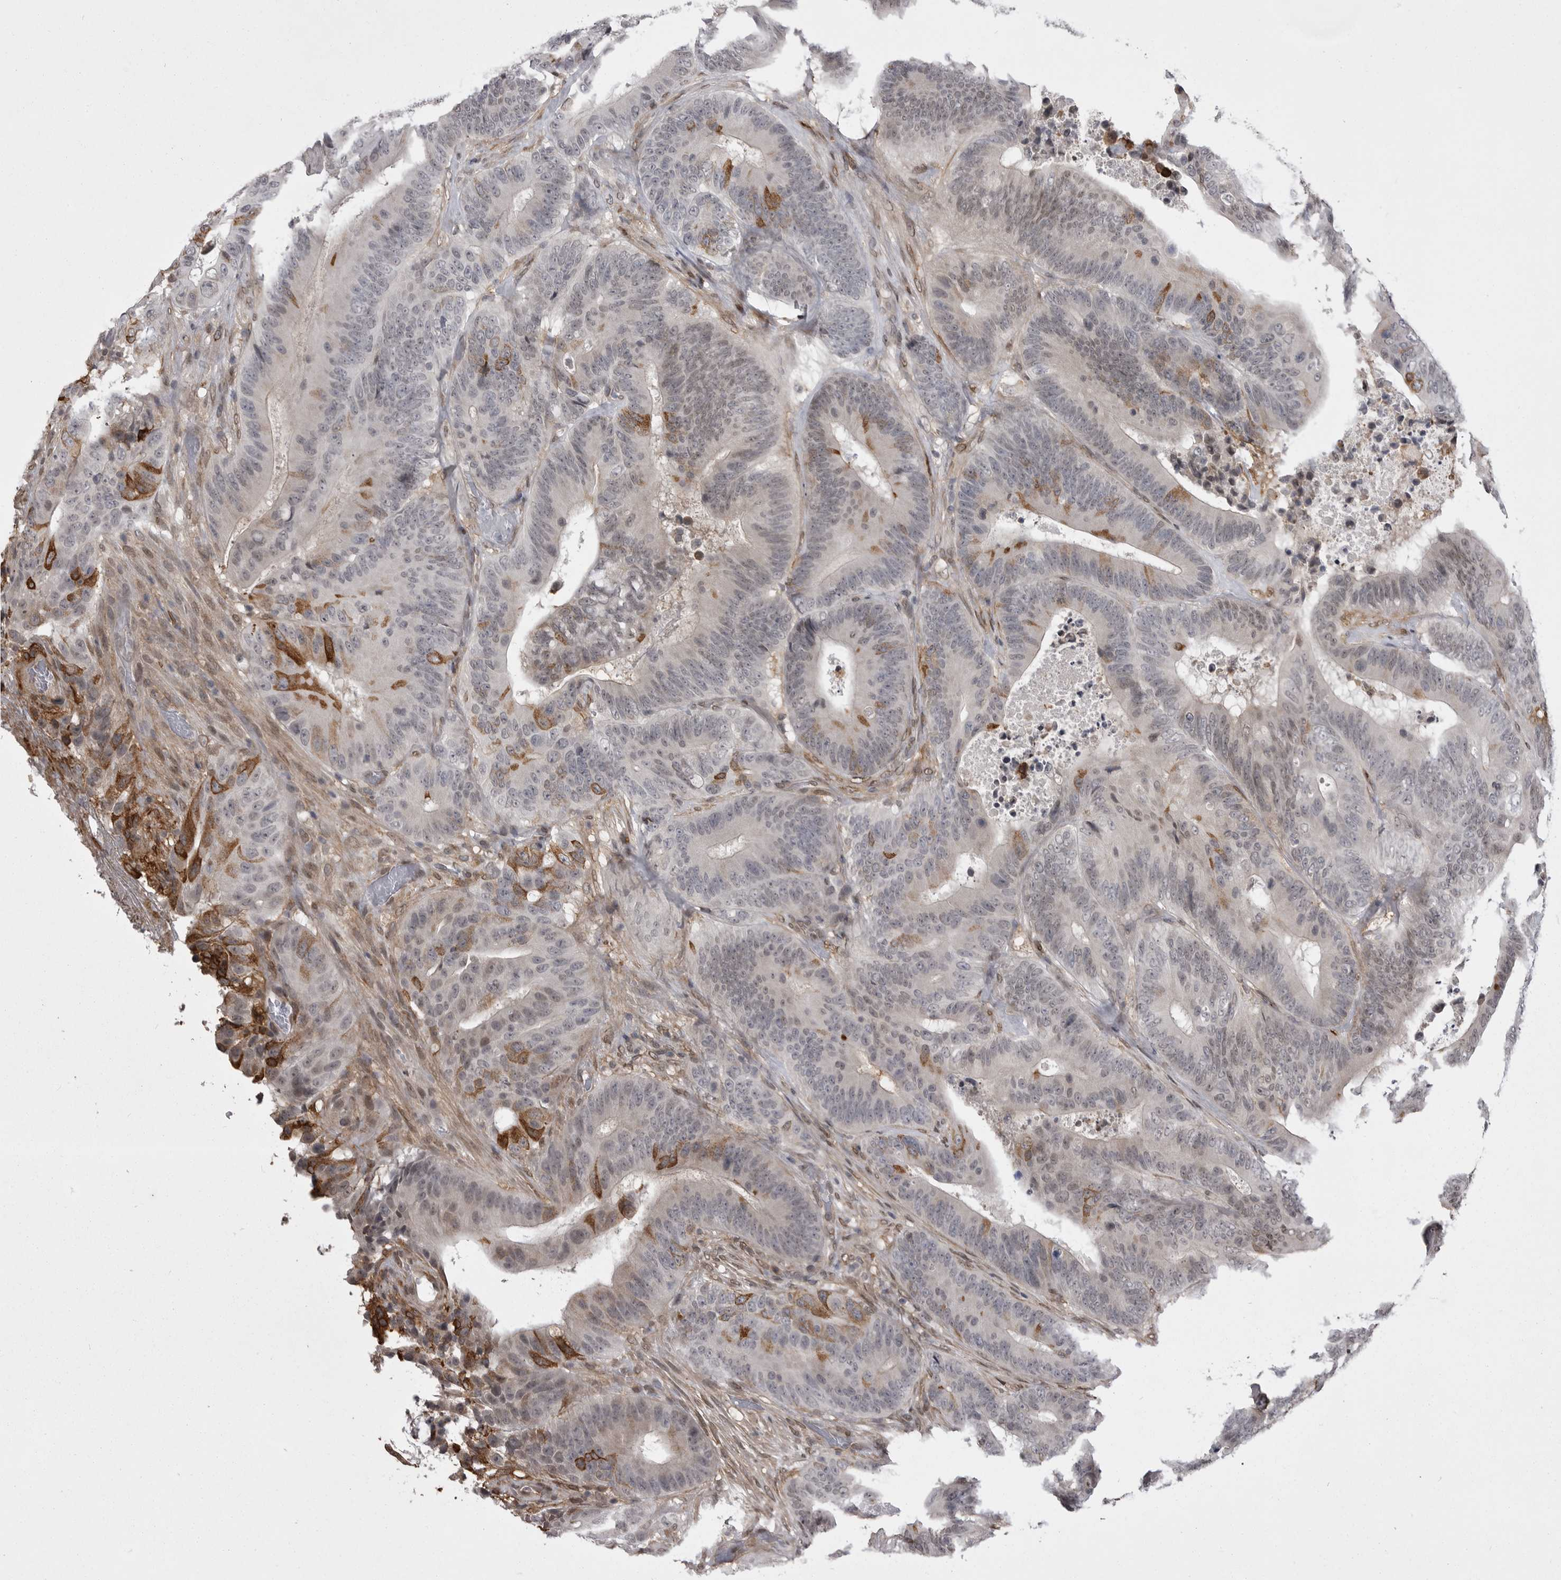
{"staining": {"intensity": "moderate", "quantity": "<25%", "location": "cytoplasmic/membranous"}, "tissue": "colorectal cancer", "cell_type": "Tumor cells", "image_type": "cancer", "snomed": [{"axis": "morphology", "description": "Adenocarcinoma, NOS"}, {"axis": "topography", "description": "Colon"}], "caption": "About <25% of tumor cells in human colorectal adenocarcinoma display moderate cytoplasmic/membranous protein expression as visualized by brown immunohistochemical staining.", "gene": "ABL1", "patient": {"sex": "male", "age": 83}}